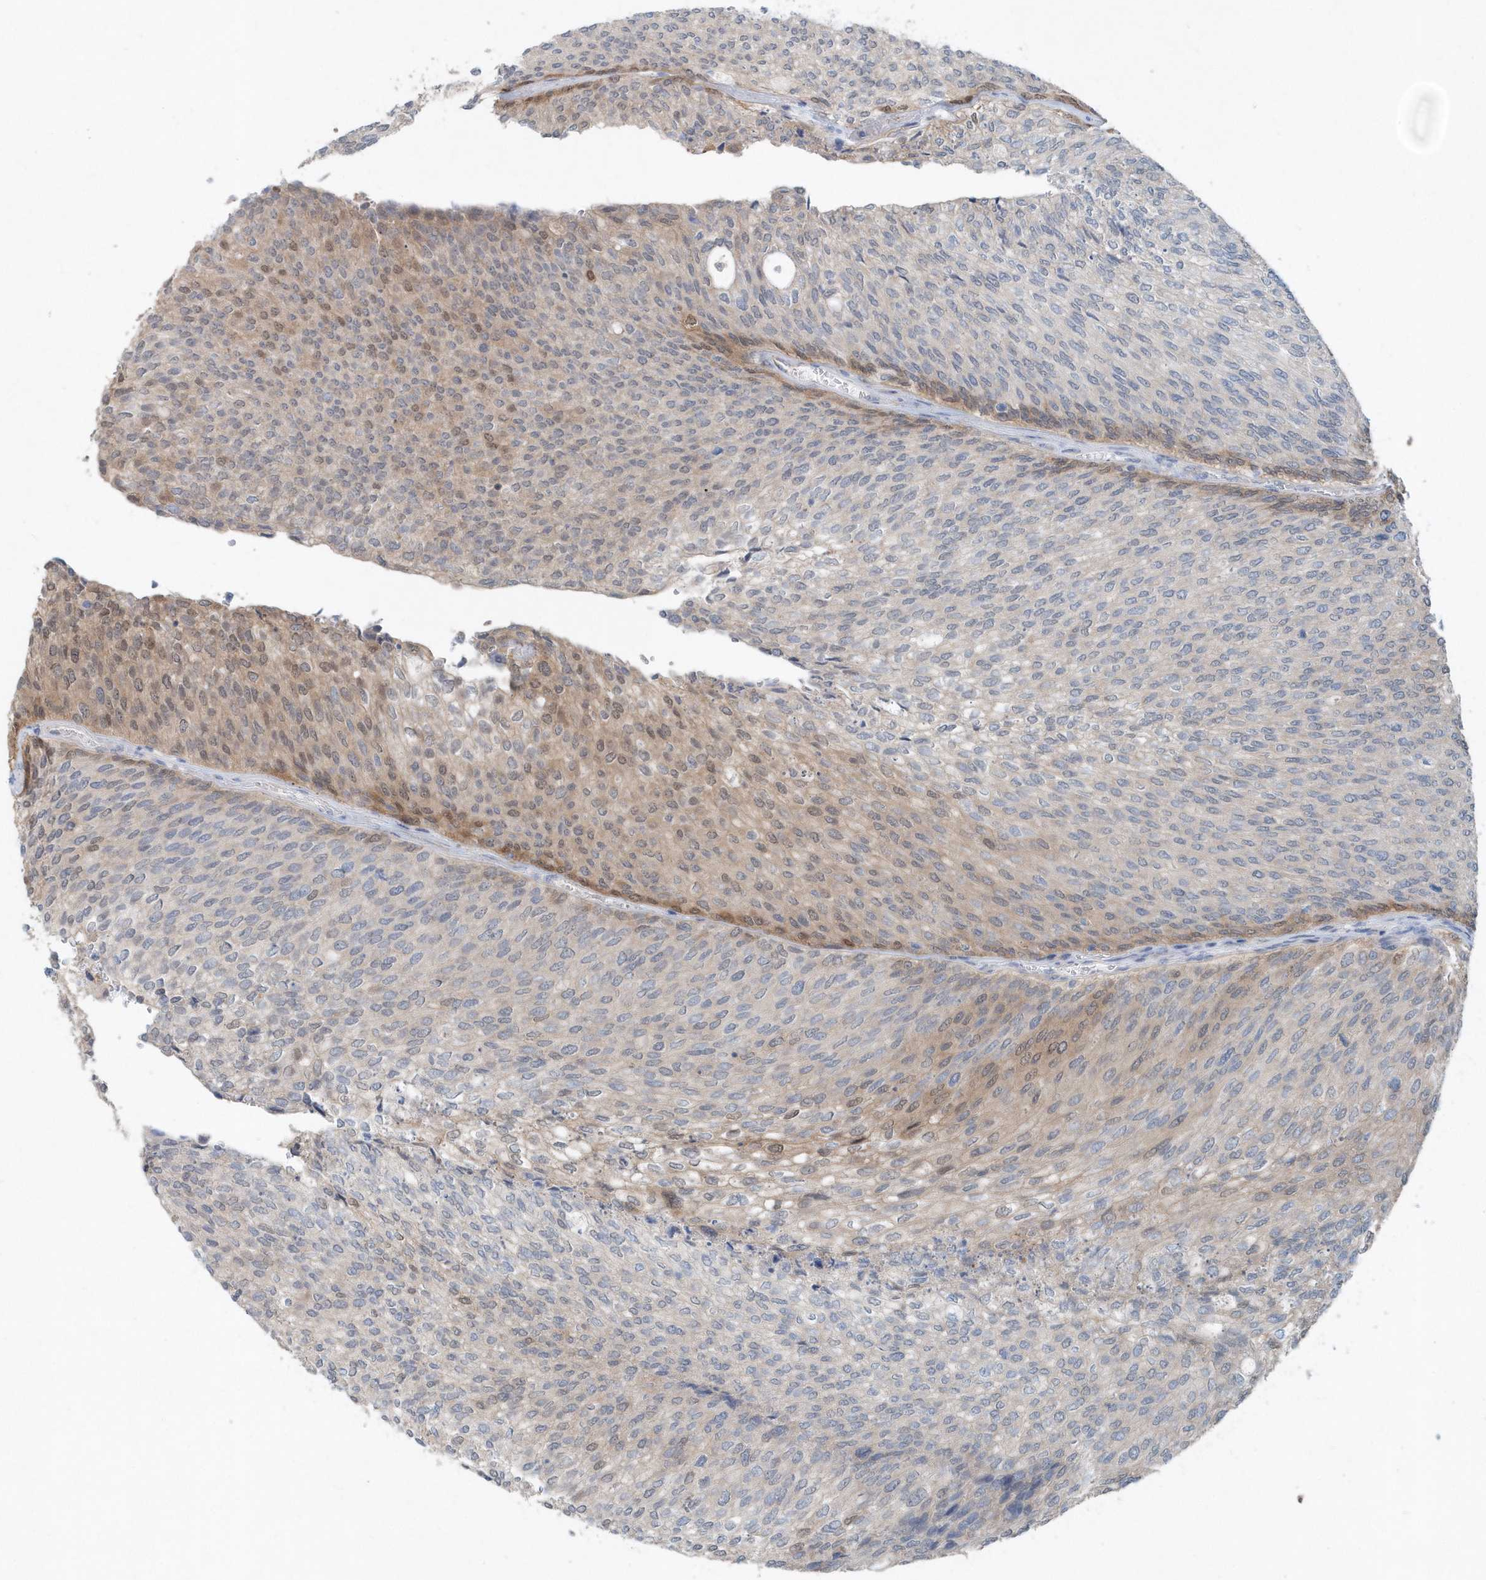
{"staining": {"intensity": "weak", "quantity": "<25%", "location": "cytoplasmic/membranous,nuclear"}, "tissue": "urothelial cancer", "cell_type": "Tumor cells", "image_type": "cancer", "snomed": [{"axis": "morphology", "description": "Urothelial carcinoma, Low grade"}, {"axis": "topography", "description": "Urinary bladder"}], "caption": "Immunohistochemistry micrograph of neoplastic tissue: urothelial cancer stained with DAB demonstrates no significant protein positivity in tumor cells. (DAB (3,3'-diaminobenzidine) immunohistochemistry, high magnification).", "gene": "PFN2", "patient": {"sex": "female", "age": 79}}